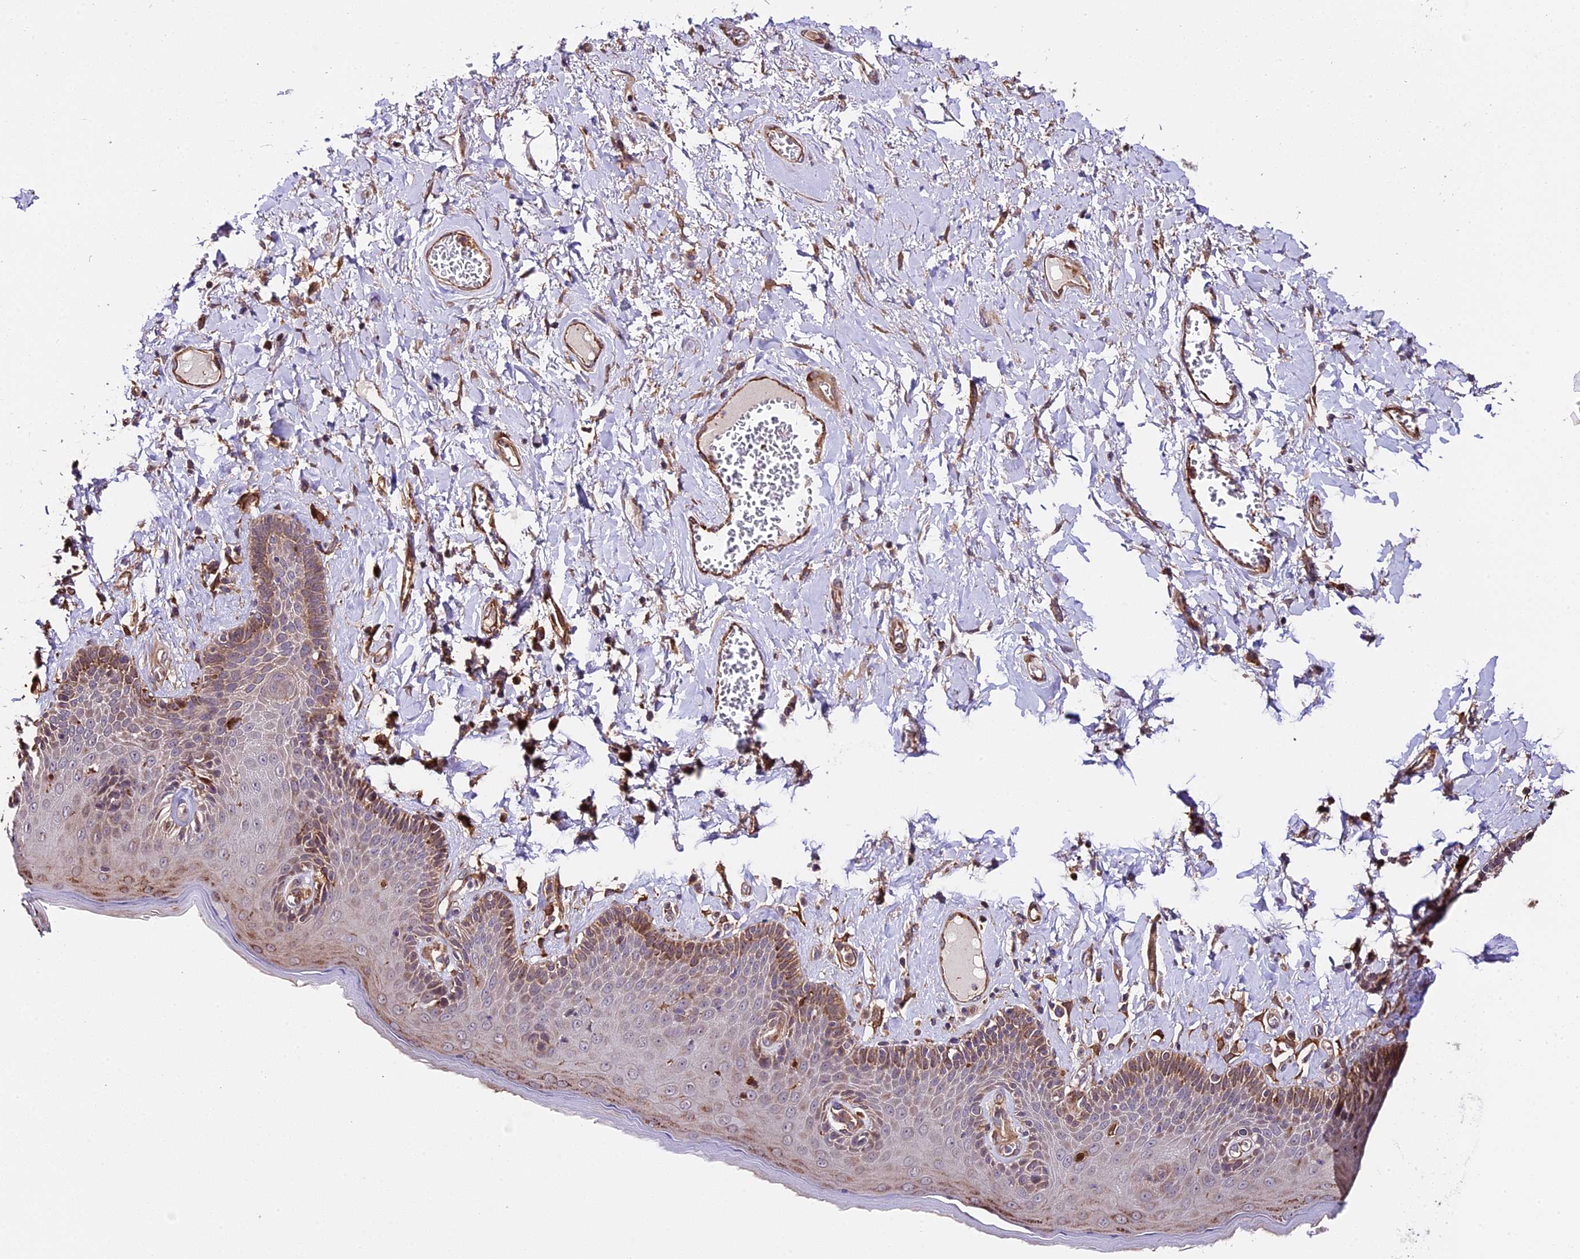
{"staining": {"intensity": "weak", "quantity": "25%-75%", "location": "cytoplasmic/membranous"}, "tissue": "skin", "cell_type": "Epidermal cells", "image_type": "normal", "snomed": [{"axis": "morphology", "description": "Normal tissue, NOS"}, {"axis": "topography", "description": "Anal"}], "caption": "Epidermal cells demonstrate weak cytoplasmic/membranous staining in approximately 25%-75% of cells in normal skin. The staining was performed using DAB (3,3'-diaminobenzidine) to visualize the protein expression in brown, while the nuclei were stained in blue with hematoxylin (Magnification: 20x).", "gene": "HERPUD1", "patient": {"sex": "male", "age": 69}}